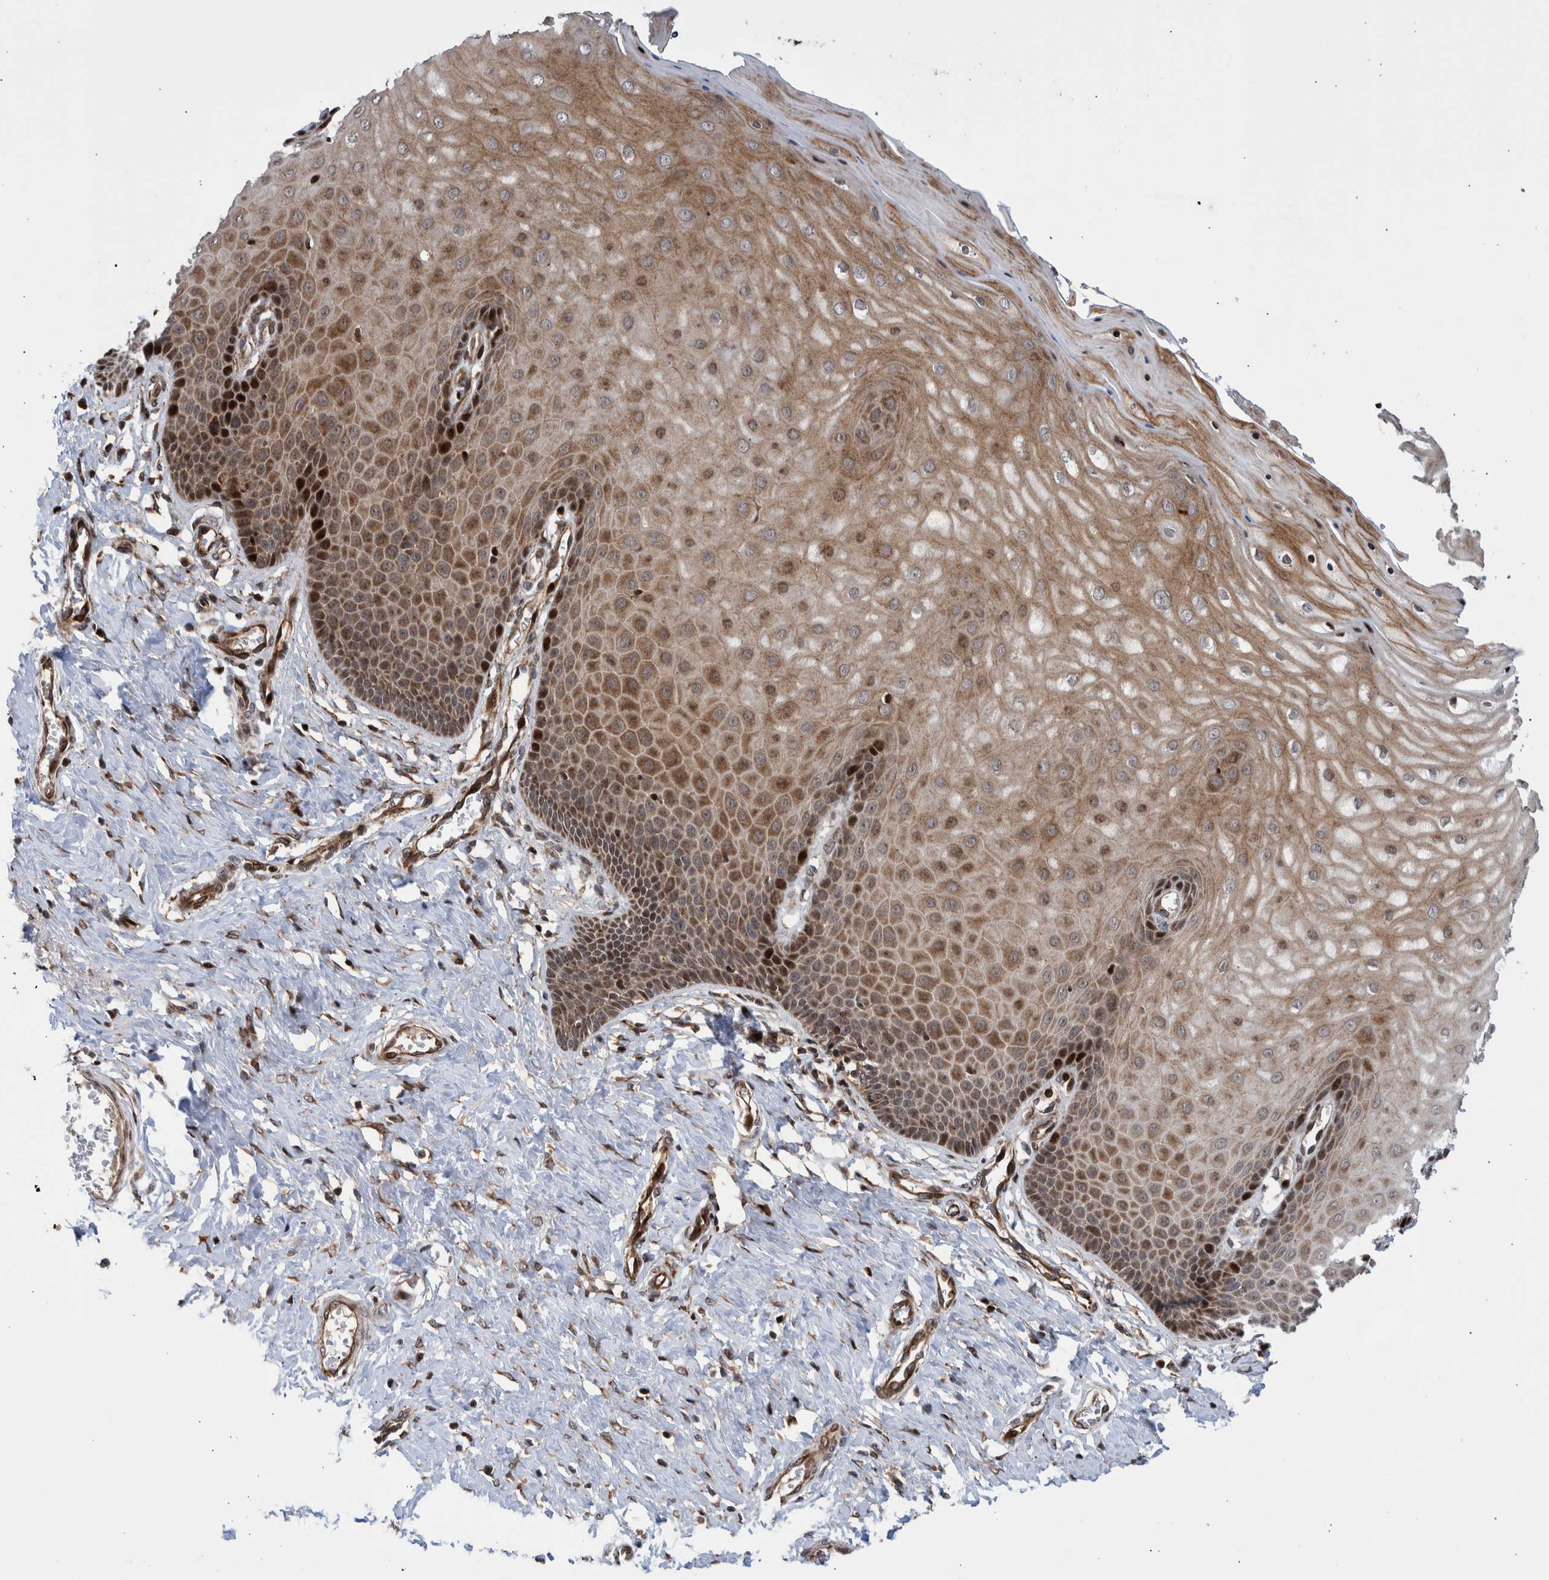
{"staining": {"intensity": "strong", "quantity": ">75%", "location": "cytoplasmic/membranous,nuclear"}, "tissue": "cervix", "cell_type": "Glandular cells", "image_type": "normal", "snomed": [{"axis": "morphology", "description": "Normal tissue, NOS"}, {"axis": "topography", "description": "Cervix"}], "caption": "Strong cytoplasmic/membranous,nuclear expression for a protein is present in approximately >75% of glandular cells of normal cervix using immunohistochemistry (IHC).", "gene": "SHISA6", "patient": {"sex": "female", "age": 55}}